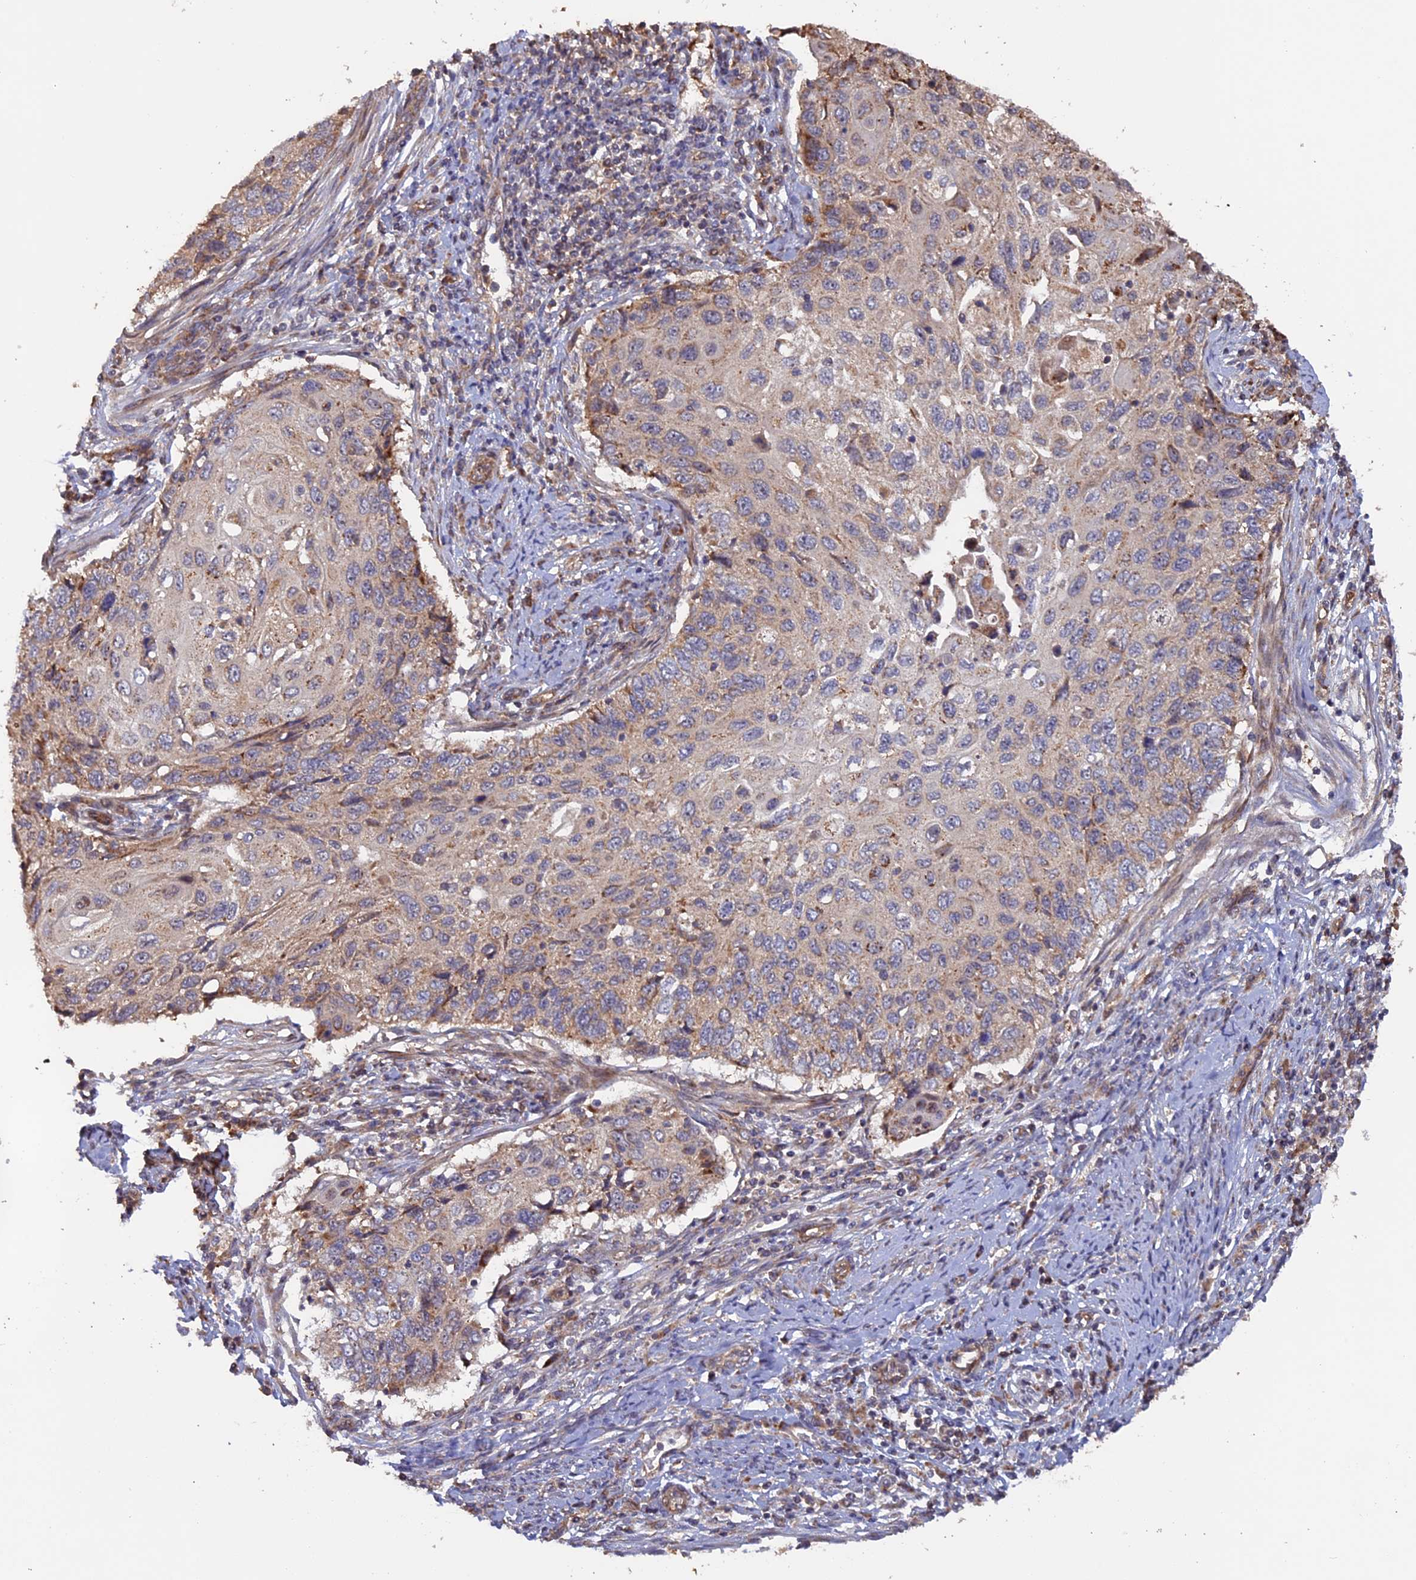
{"staining": {"intensity": "weak", "quantity": "<25%", "location": "cytoplasmic/membranous"}, "tissue": "cervical cancer", "cell_type": "Tumor cells", "image_type": "cancer", "snomed": [{"axis": "morphology", "description": "Squamous cell carcinoma, NOS"}, {"axis": "topography", "description": "Cervix"}], "caption": "Tumor cells are negative for brown protein staining in squamous cell carcinoma (cervical).", "gene": "FERMT1", "patient": {"sex": "female", "age": 70}}